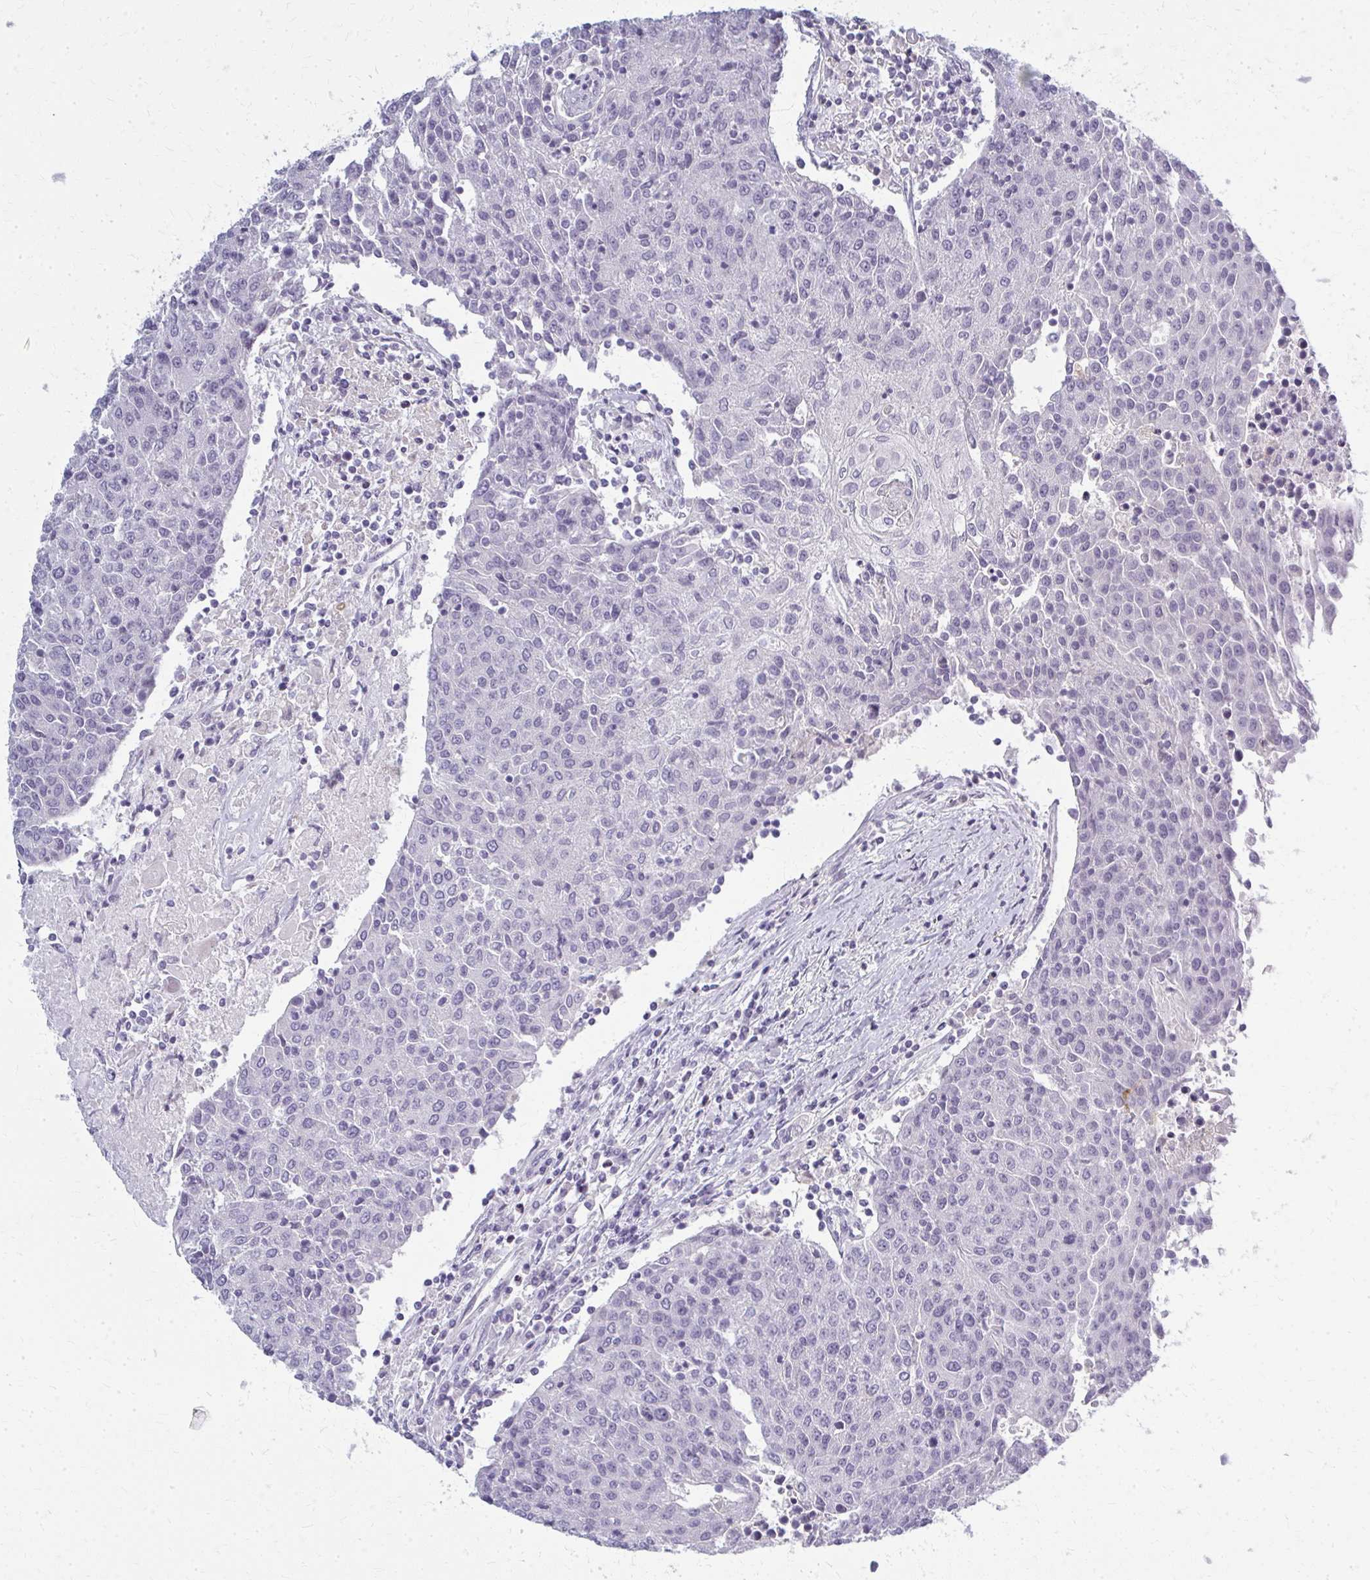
{"staining": {"intensity": "negative", "quantity": "none", "location": "none"}, "tissue": "urothelial cancer", "cell_type": "Tumor cells", "image_type": "cancer", "snomed": [{"axis": "morphology", "description": "Urothelial carcinoma, High grade"}, {"axis": "topography", "description": "Urinary bladder"}], "caption": "IHC photomicrograph of neoplastic tissue: human urothelial cancer stained with DAB (3,3'-diaminobenzidine) reveals no significant protein staining in tumor cells.", "gene": "CASQ2", "patient": {"sex": "female", "age": 85}}